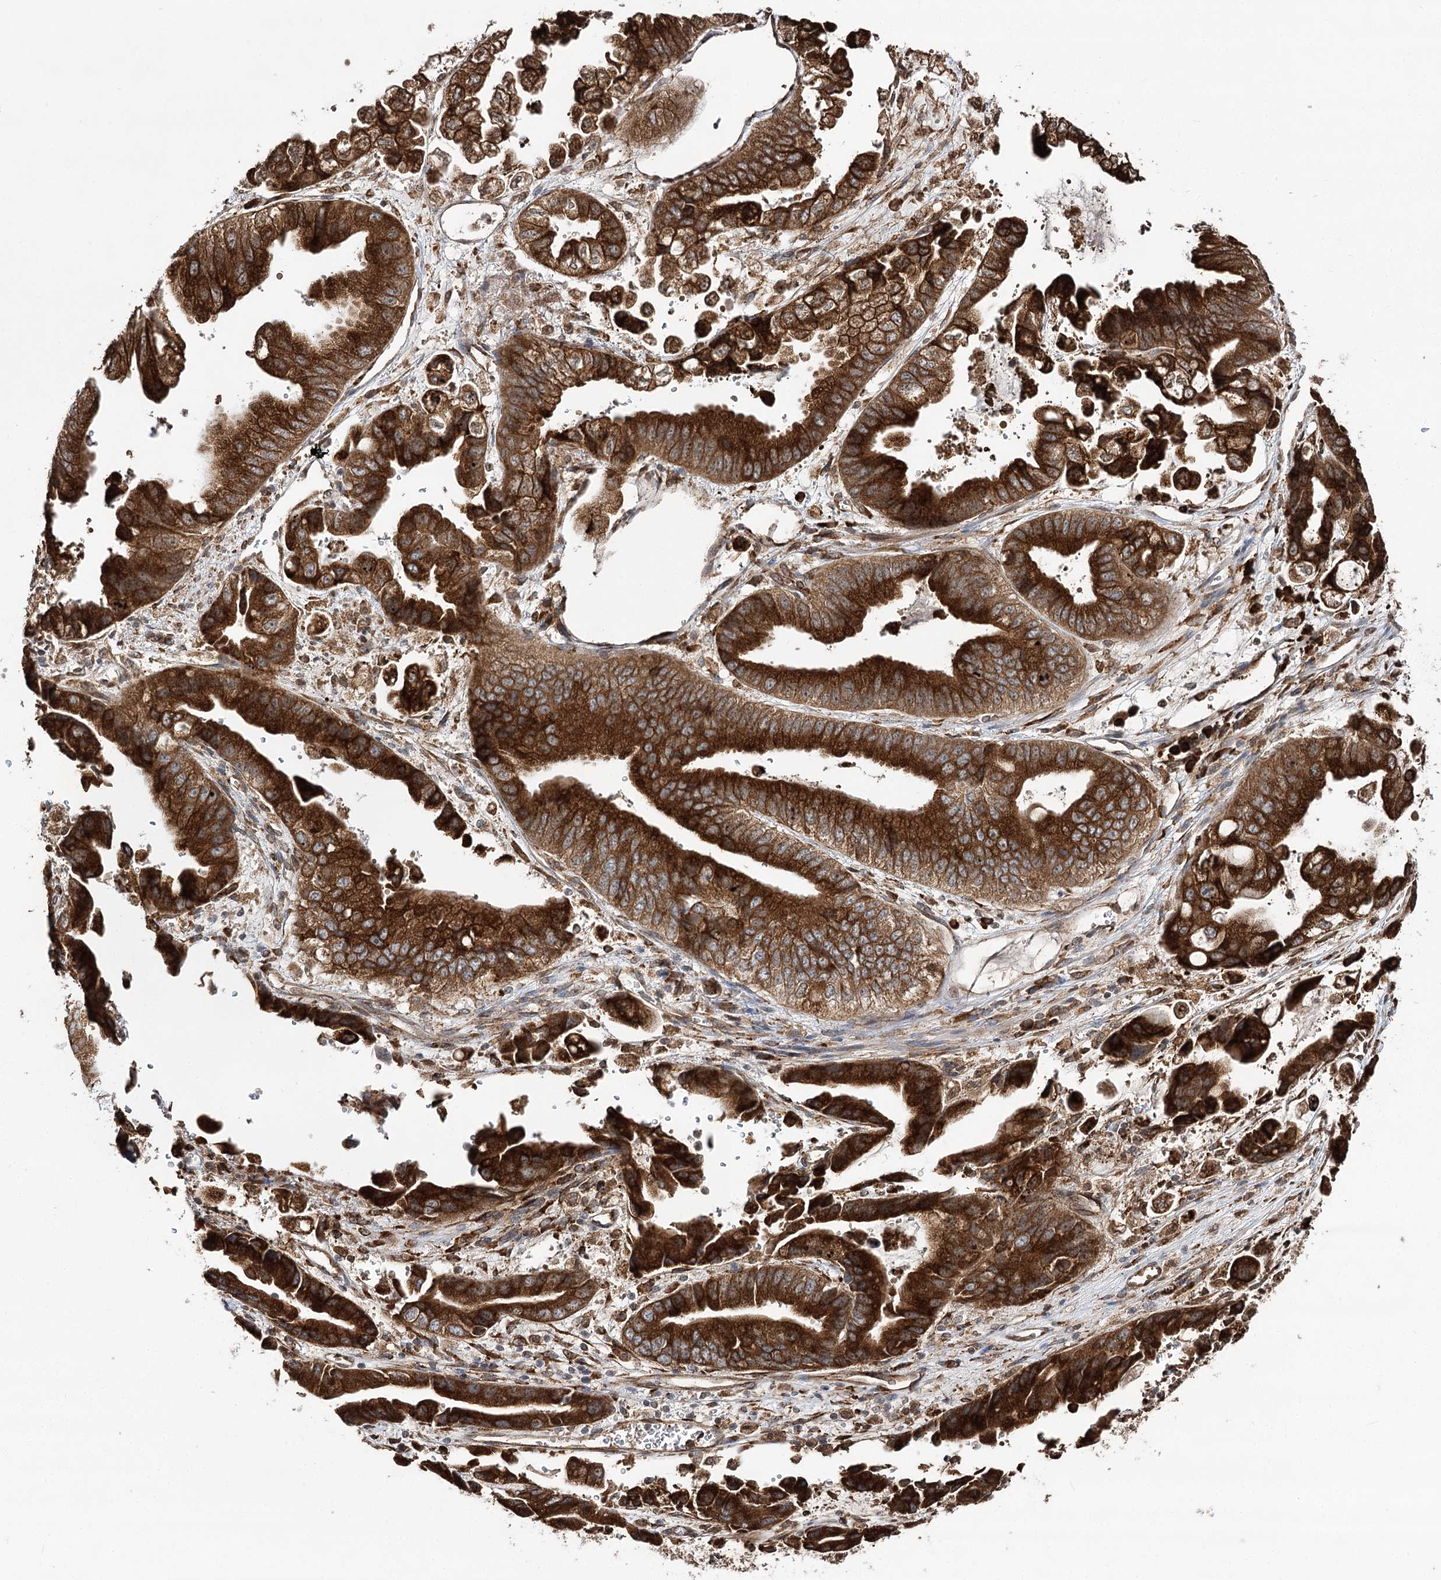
{"staining": {"intensity": "strong", "quantity": ">75%", "location": "cytoplasmic/membranous"}, "tissue": "stomach cancer", "cell_type": "Tumor cells", "image_type": "cancer", "snomed": [{"axis": "morphology", "description": "Adenocarcinoma, NOS"}, {"axis": "topography", "description": "Stomach"}], "caption": "Protein expression by immunohistochemistry displays strong cytoplasmic/membranous staining in approximately >75% of tumor cells in stomach adenocarcinoma.", "gene": "DNAJB14", "patient": {"sex": "male", "age": 62}}